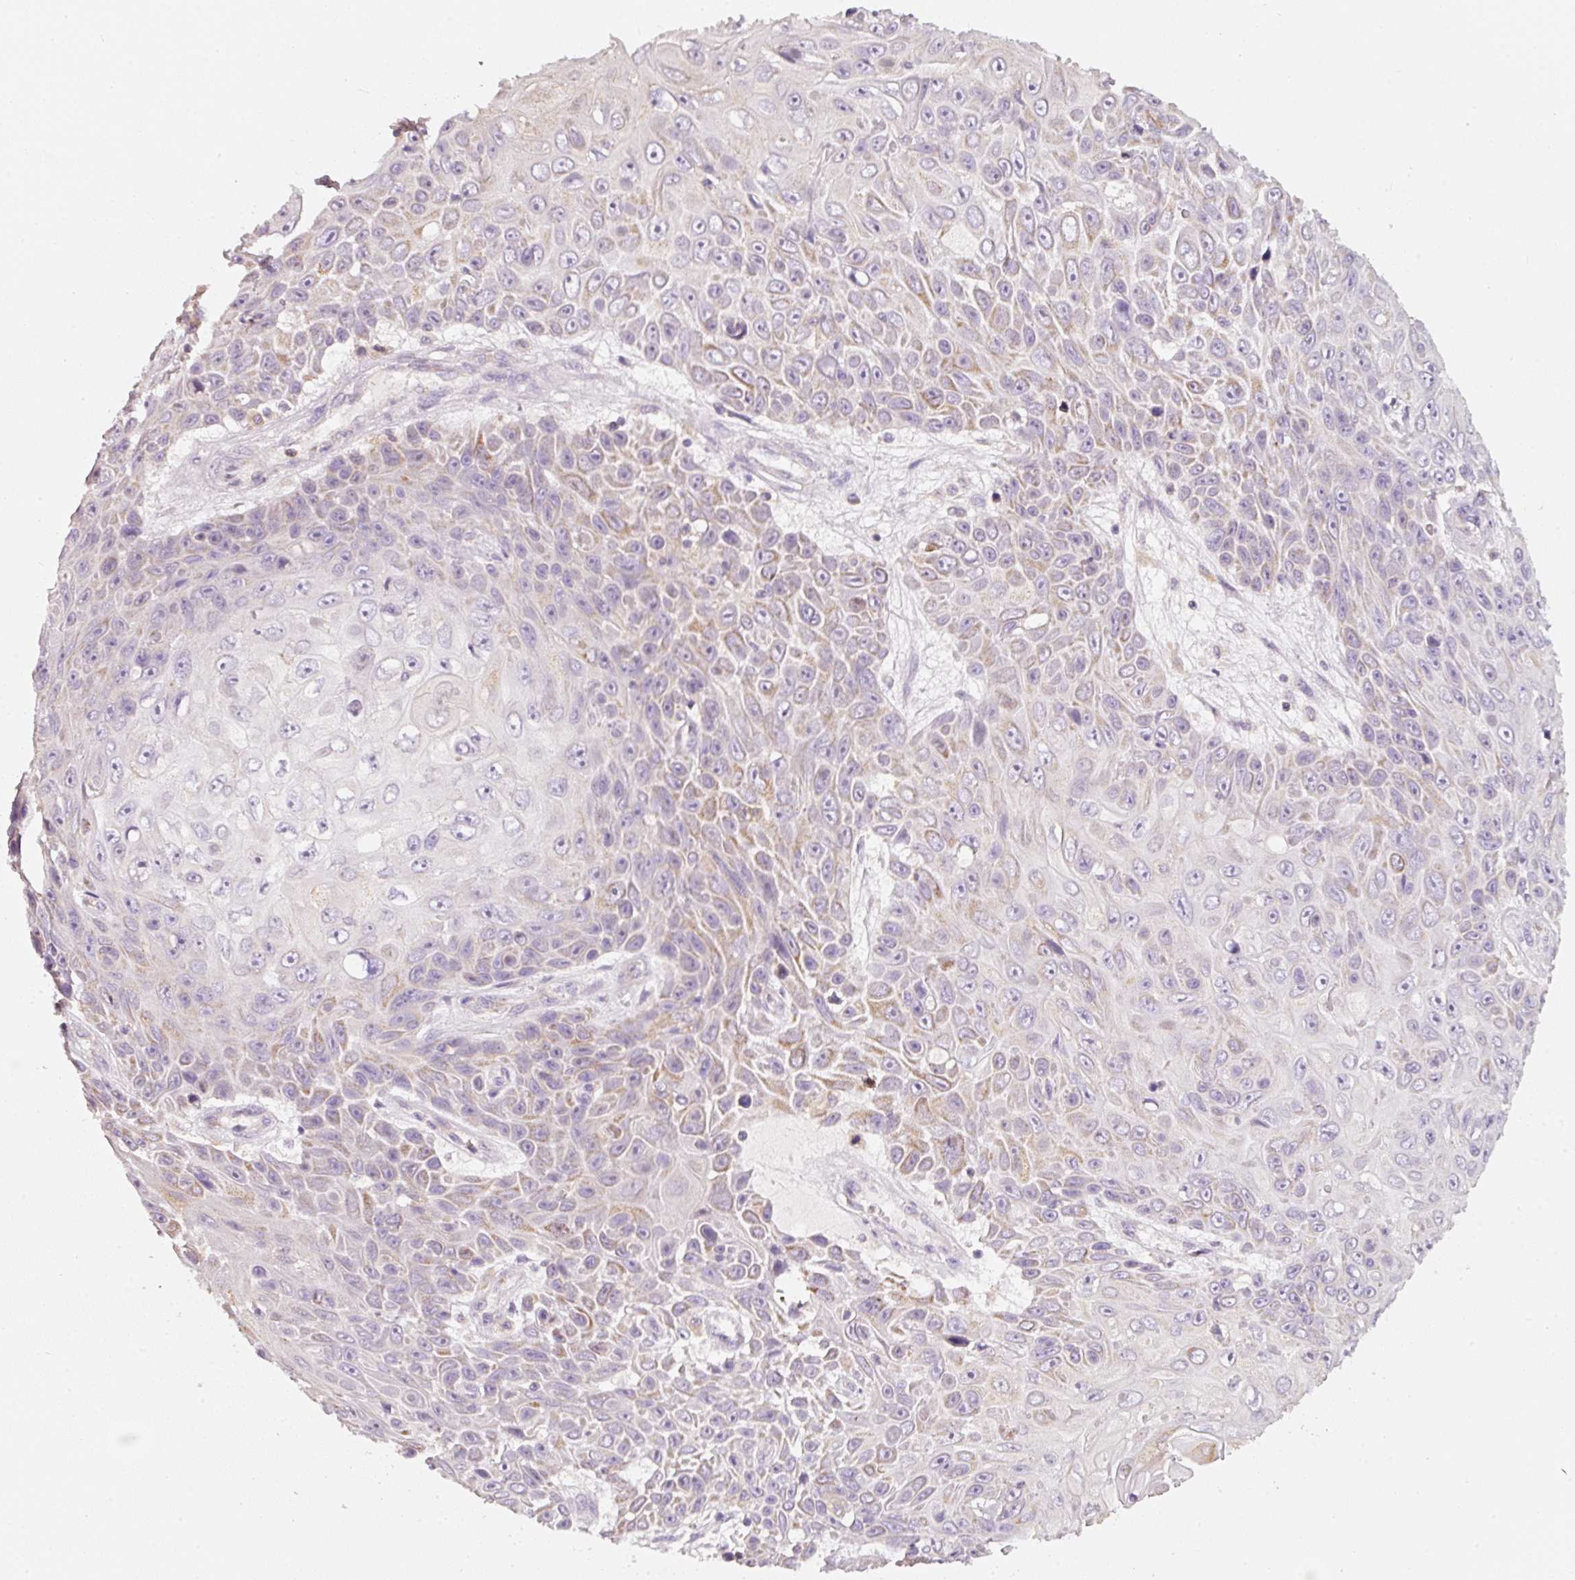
{"staining": {"intensity": "weak", "quantity": "<25%", "location": "cytoplasmic/membranous"}, "tissue": "skin cancer", "cell_type": "Tumor cells", "image_type": "cancer", "snomed": [{"axis": "morphology", "description": "Squamous cell carcinoma, NOS"}, {"axis": "topography", "description": "Skin"}], "caption": "Tumor cells show no significant positivity in skin squamous cell carcinoma.", "gene": "IQGAP2", "patient": {"sex": "male", "age": 82}}